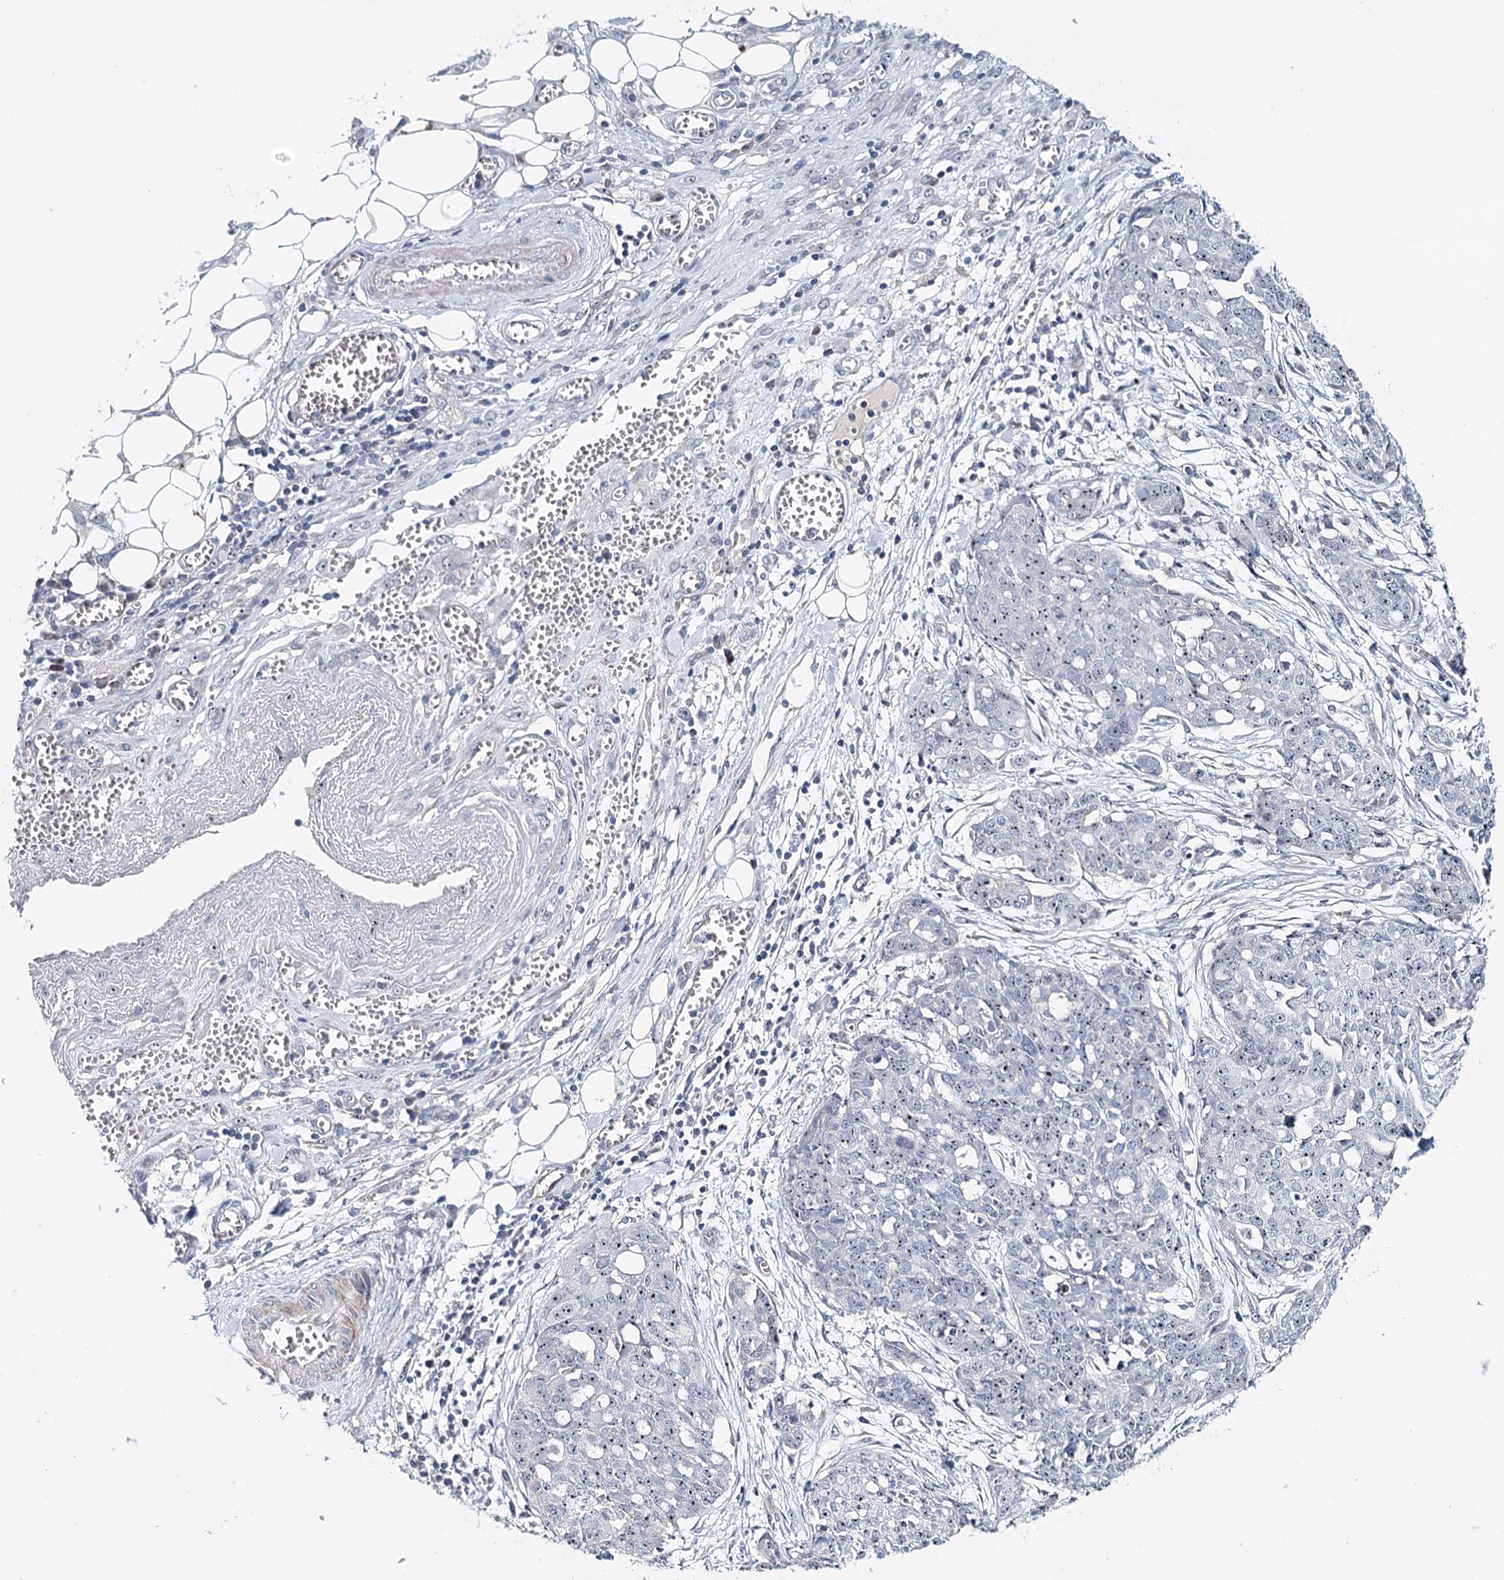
{"staining": {"intensity": "negative", "quantity": "none", "location": "none"}, "tissue": "ovarian cancer", "cell_type": "Tumor cells", "image_type": "cancer", "snomed": [{"axis": "morphology", "description": "Cystadenocarcinoma, serous, NOS"}, {"axis": "topography", "description": "Soft tissue"}, {"axis": "topography", "description": "Ovary"}], "caption": "High power microscopy histopathology image of an immunohistochemistry (IHC) histopathology image of ovarian cancer (serous cystadenocarcinoma), revealing no significant positivity in tumor cells.", "gene": "RBM43", "patient": {"sex": "female", "age": 57}}